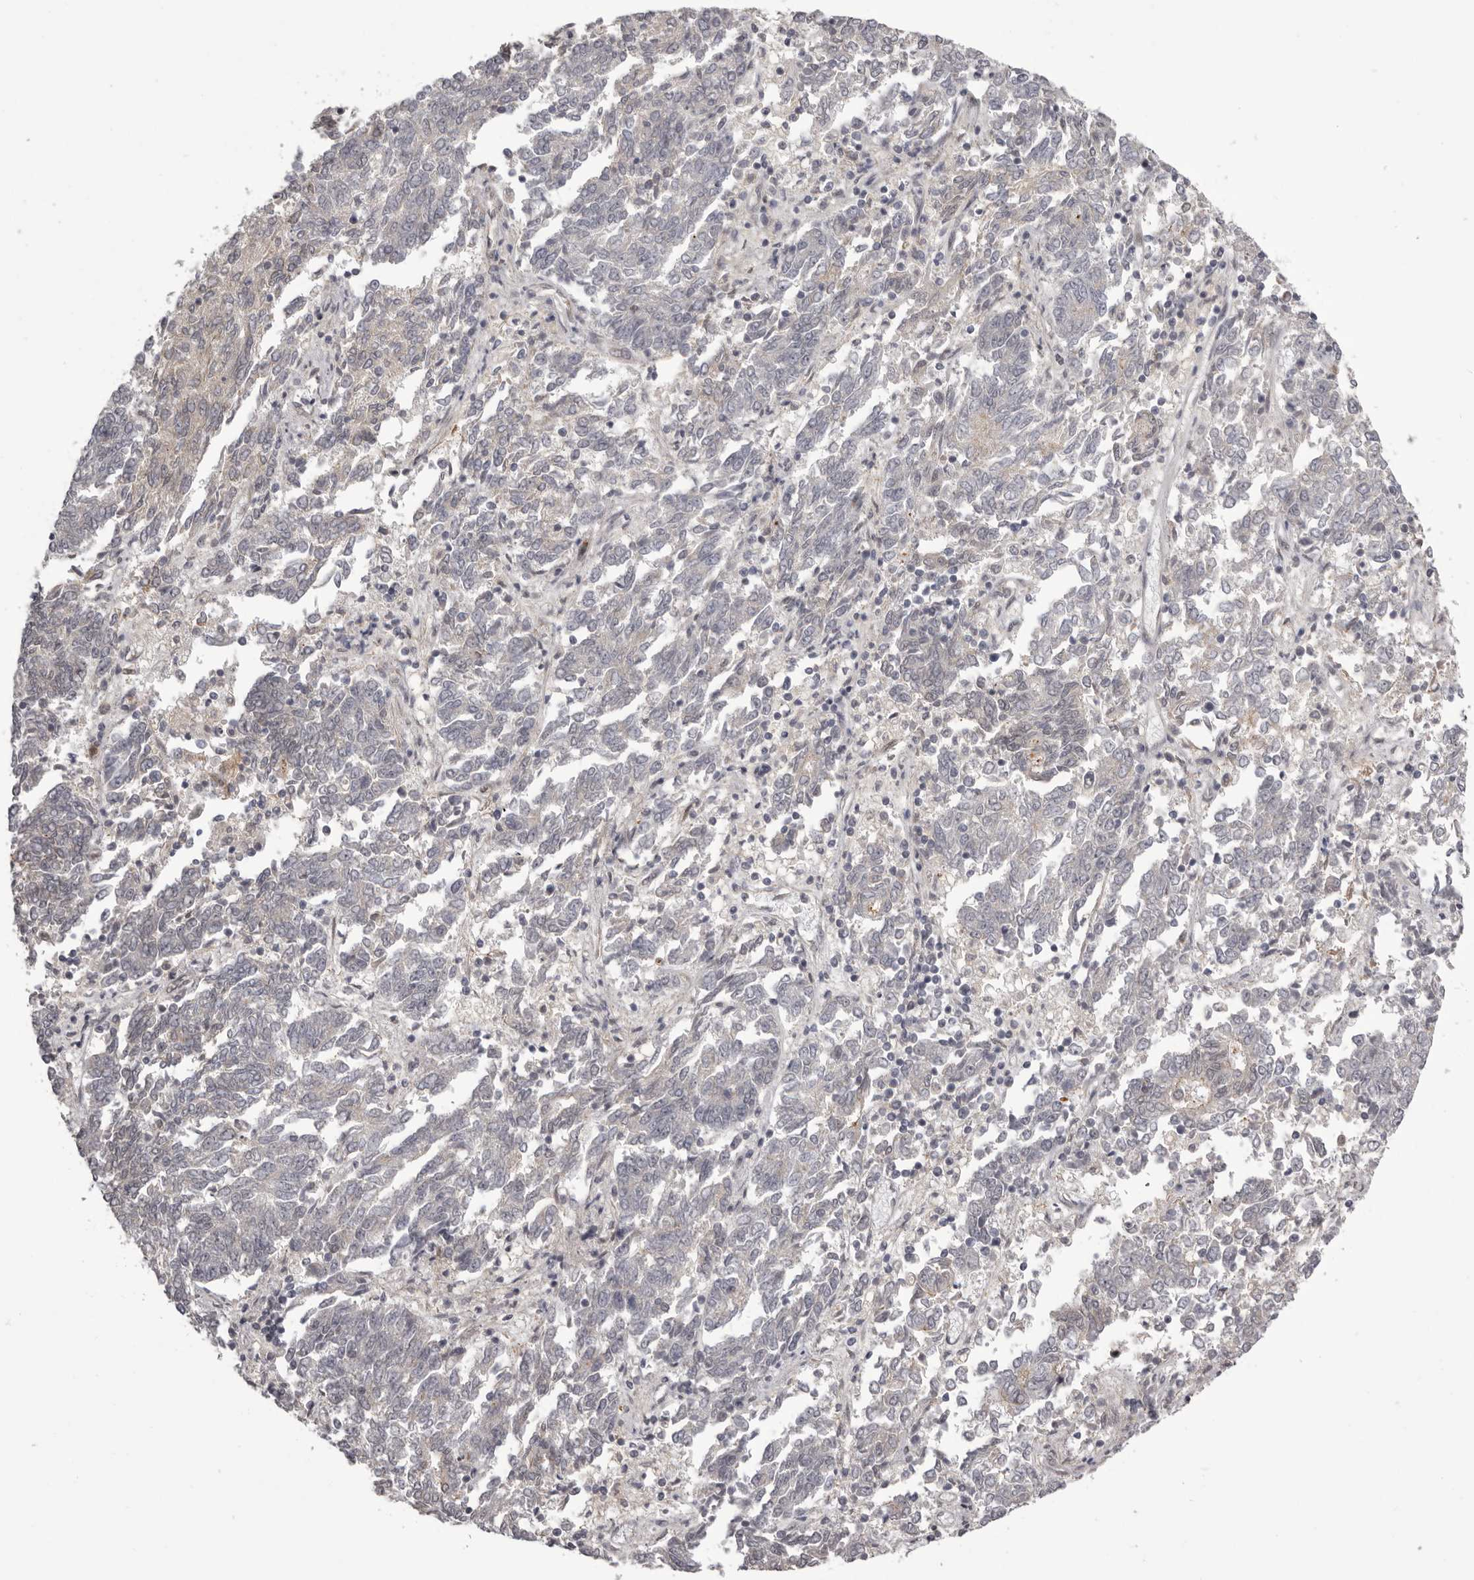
{"staining": {"intensity": "negative", "quantity": "none", "location": "none"}, "tissue": "endometrial cancer", "cell_type": "Tumor cells", "image_type": "cancer", "snomed": [{"axis": "morphology", "description": "Adenocarcinoma, NOS"}, {"axis": "topography", "description": "Endometrium"}], "caption": "Micrograph shows no significant protein staining in tumor cells of adenocarcinoma (endometrial).", "gene": "RNF2", "patient": {"sex": "female", "age": 80}}